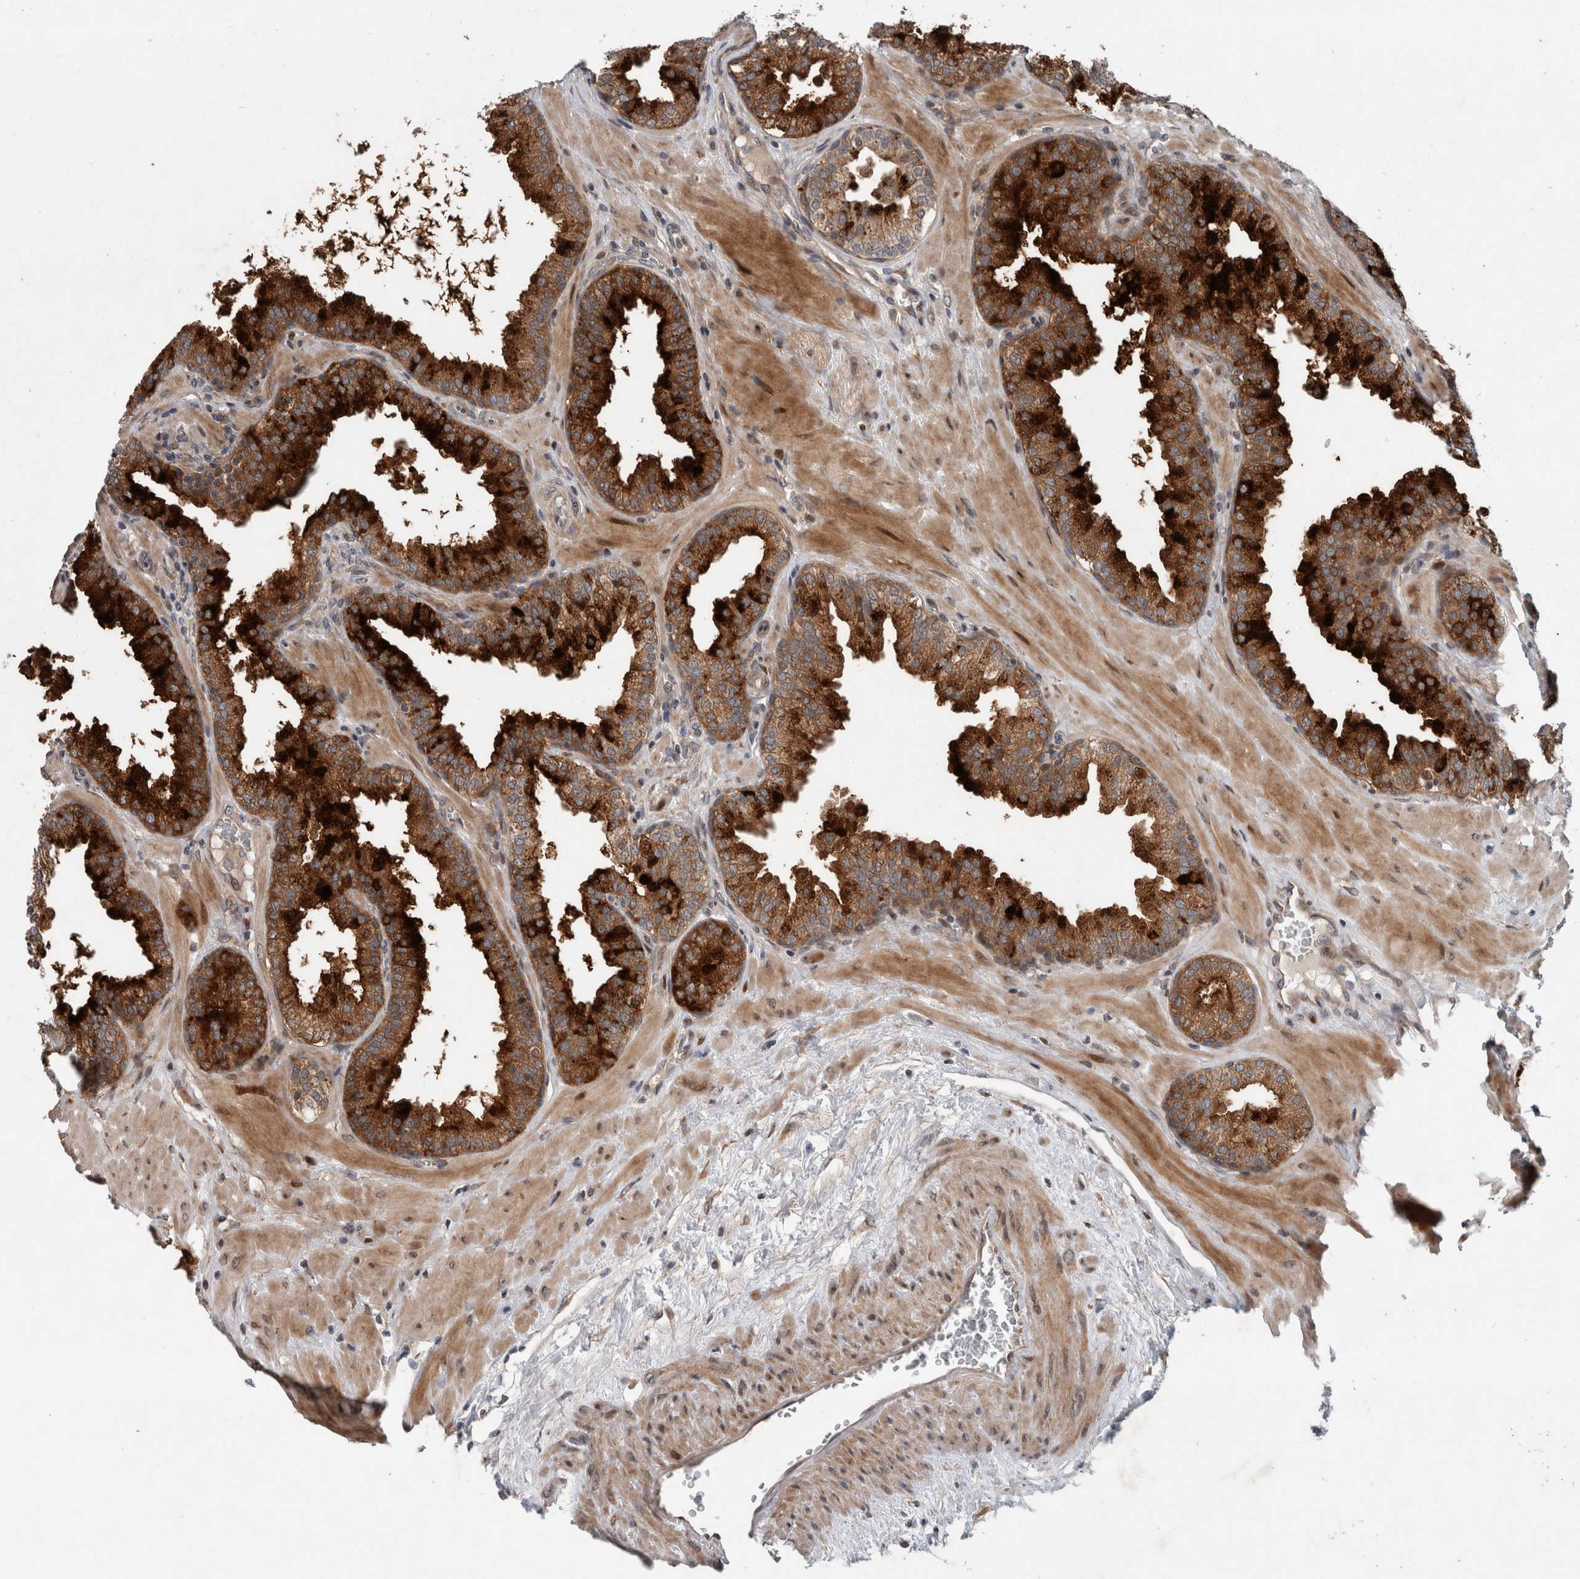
{"staining": {"intensity": "strong", "quantity": "<25%", "location": "cytoplasmic/membranous"}, "tissue": "prostate", "cell_type": "Glandular cells", "image_type": "normal", "snomed": [{"axis": "morphology", "description": "Normal tissue, NOS"}, {"axis": "topography", "description": "Prostate"}], "caption": "Immunohistochemistry (IHC) (DAB) staining of normal prostate reveals strong cytoplasmic/membranous protein staining in about <25% of glandular cells.", "gene": "GIMAP6", "patient": {"sex": "male", "age": 51}}